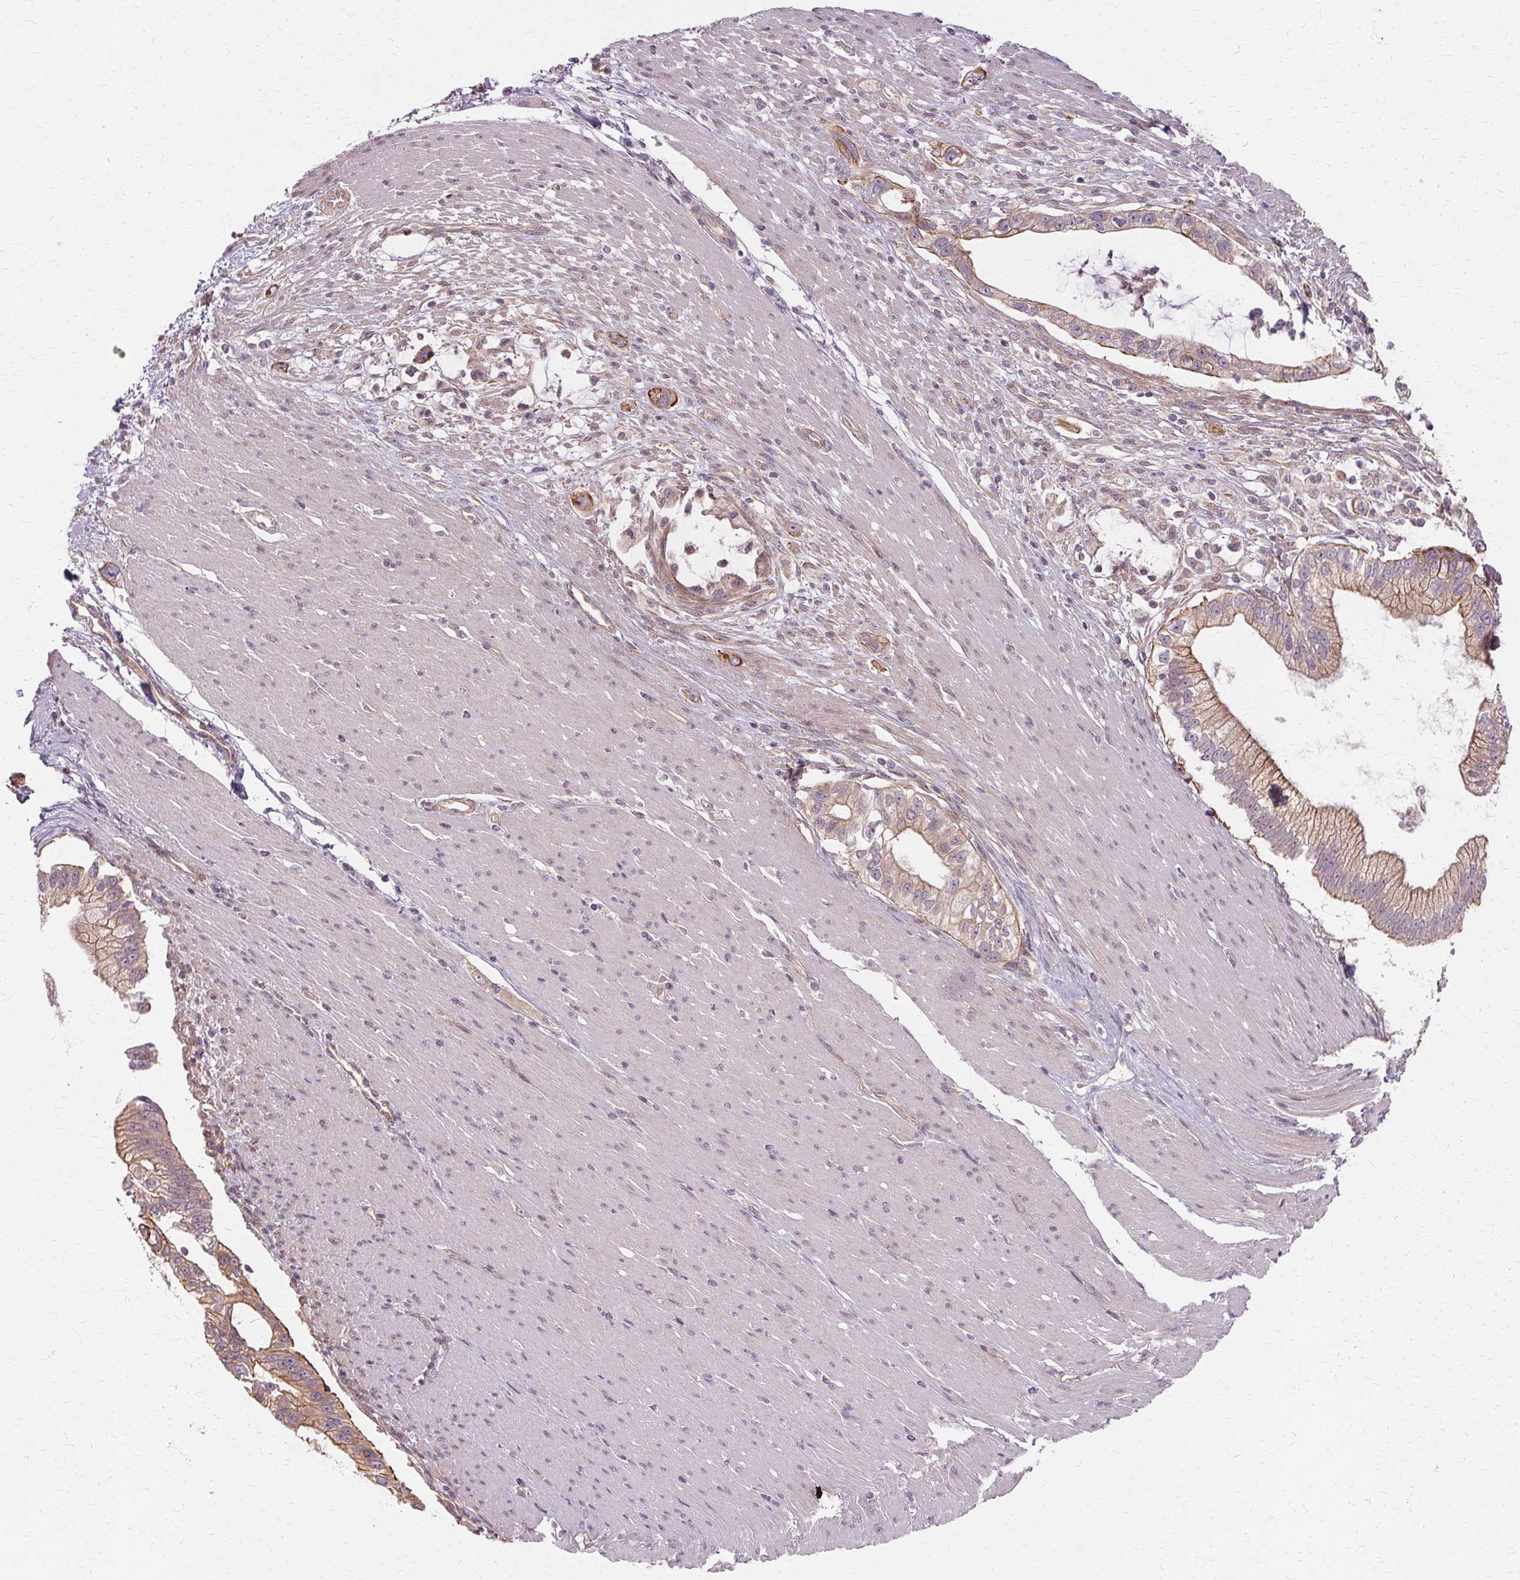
{"staining": {"intensity": "moderate", "quantity": "25%-75%", "location": "cytoplasmic/membranous"}, "tissue": "pancreatic cancer", "cell_type": "Tumor cells", "image_type": "cancer", "snomed": [{"axis": "morphology", "description": "Adenocarcinoma, NOS"}, {"axis": "topography", "description": "Pancreas"}], "caption": "Immunohistochemistry (IHC) micrograph of neoplastic tissue: pancreatic cancer stained using immunohistochemistry shows medium levels of moderate protein expression localized specifically in the cytoplasmic/membranous of tumor cells, appearing as a cytoplasmic/membranous brown color.", "gene": "USP8", "patient": {"sex": "male", "age": 70}}